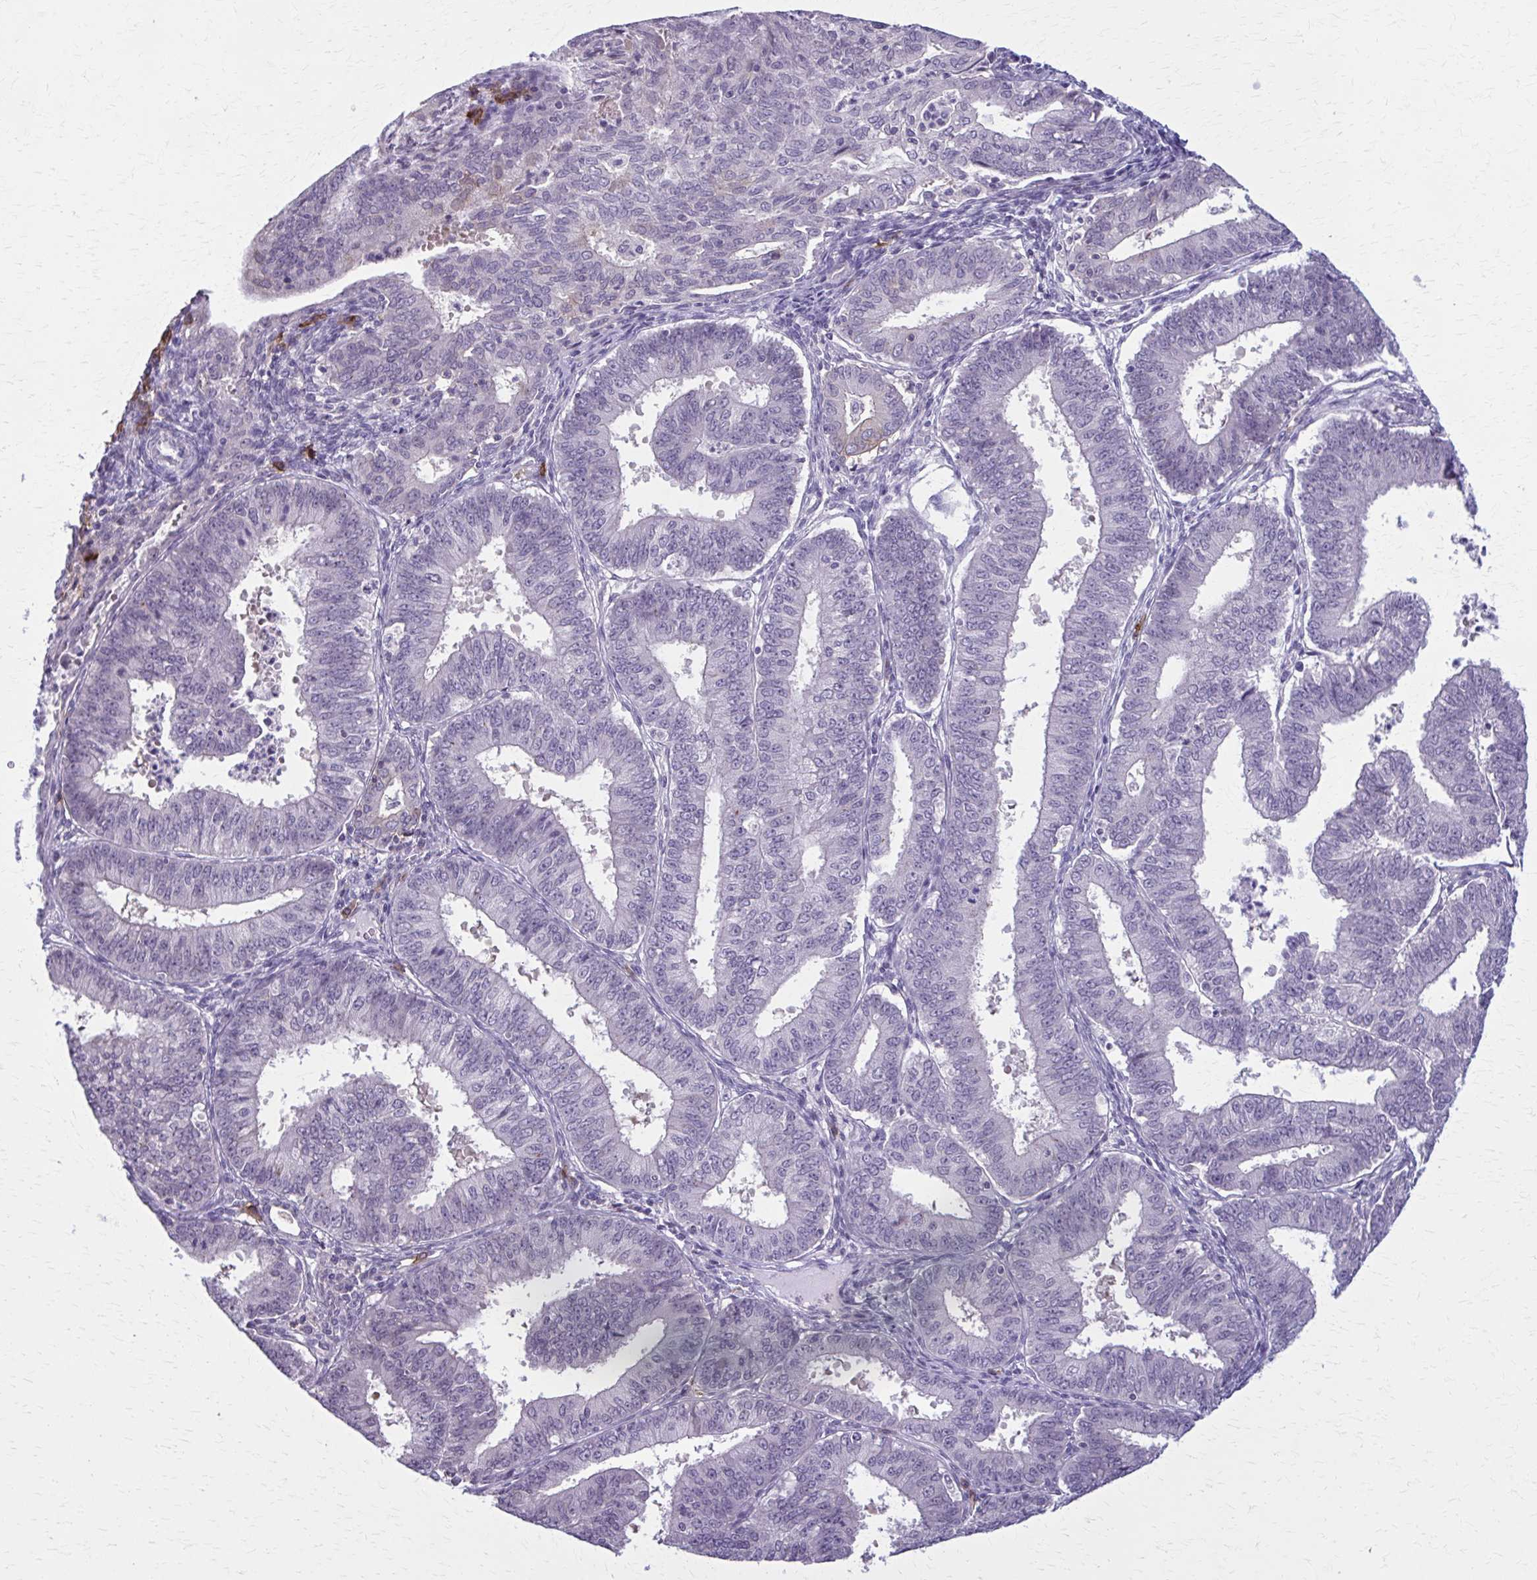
{"staining": {"intensity": "negative", "quantity": "none", "location": "none"}, "tissue": "endometrial cancer", "cell_type": "Tumor cells", "image_type": "cancer", "snomed": [{"axis": "morphology", "description": "Adenocarcinoma, NOS"}, {"axis": "topography", "description": "Endometrium"}], "caption": "High power microscopy image of an immunohistochemistry photomicrograph of endometrial cancer, revealing no significant expression in tumor cells.", "gene": "CD38", "patient": {"sex": "female", "age": 73}}